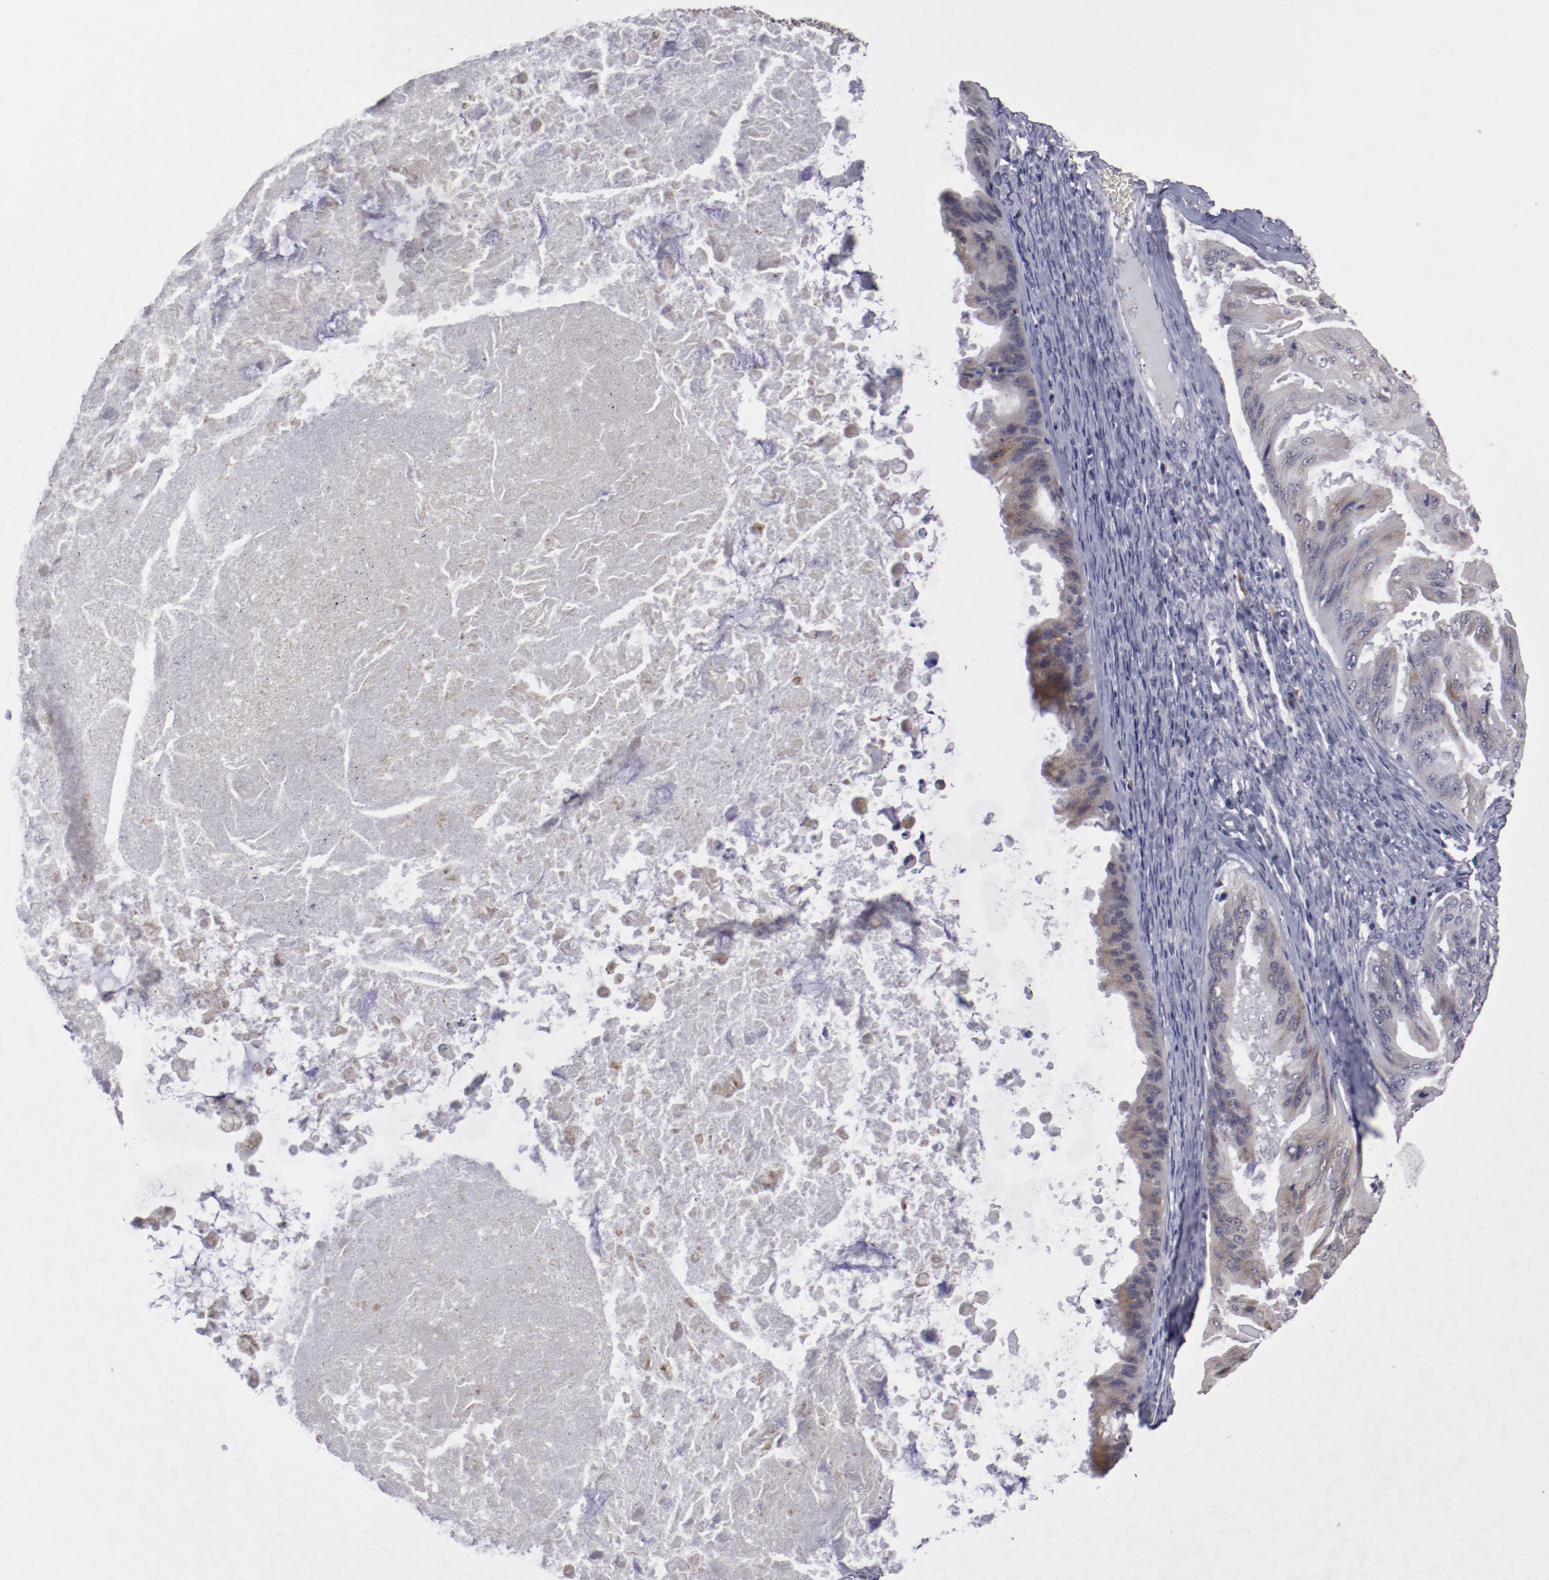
{"staining": {"intensity": "weak", "quantity": "25%-75%", "location": "cytoplasmic/membranous"}, "tissue": "ovarian cancer", "cell_type": "Tumor cells", "image_type": "cancer", "snomed": [{"axis": "morphology", "description": "Cystadenocarcinoma, mucinous, NOS"}, {"axis": "topography", "description": "Ovary"}], "caption": "There is low levels of weak cytoplasmic/membranous expression in tumor cells of ovarian cancer, as demonstrated by immunohistochemical staining (brown color).", "gene": "IL12A", "patient": {"sex": "female", "age": 37}}